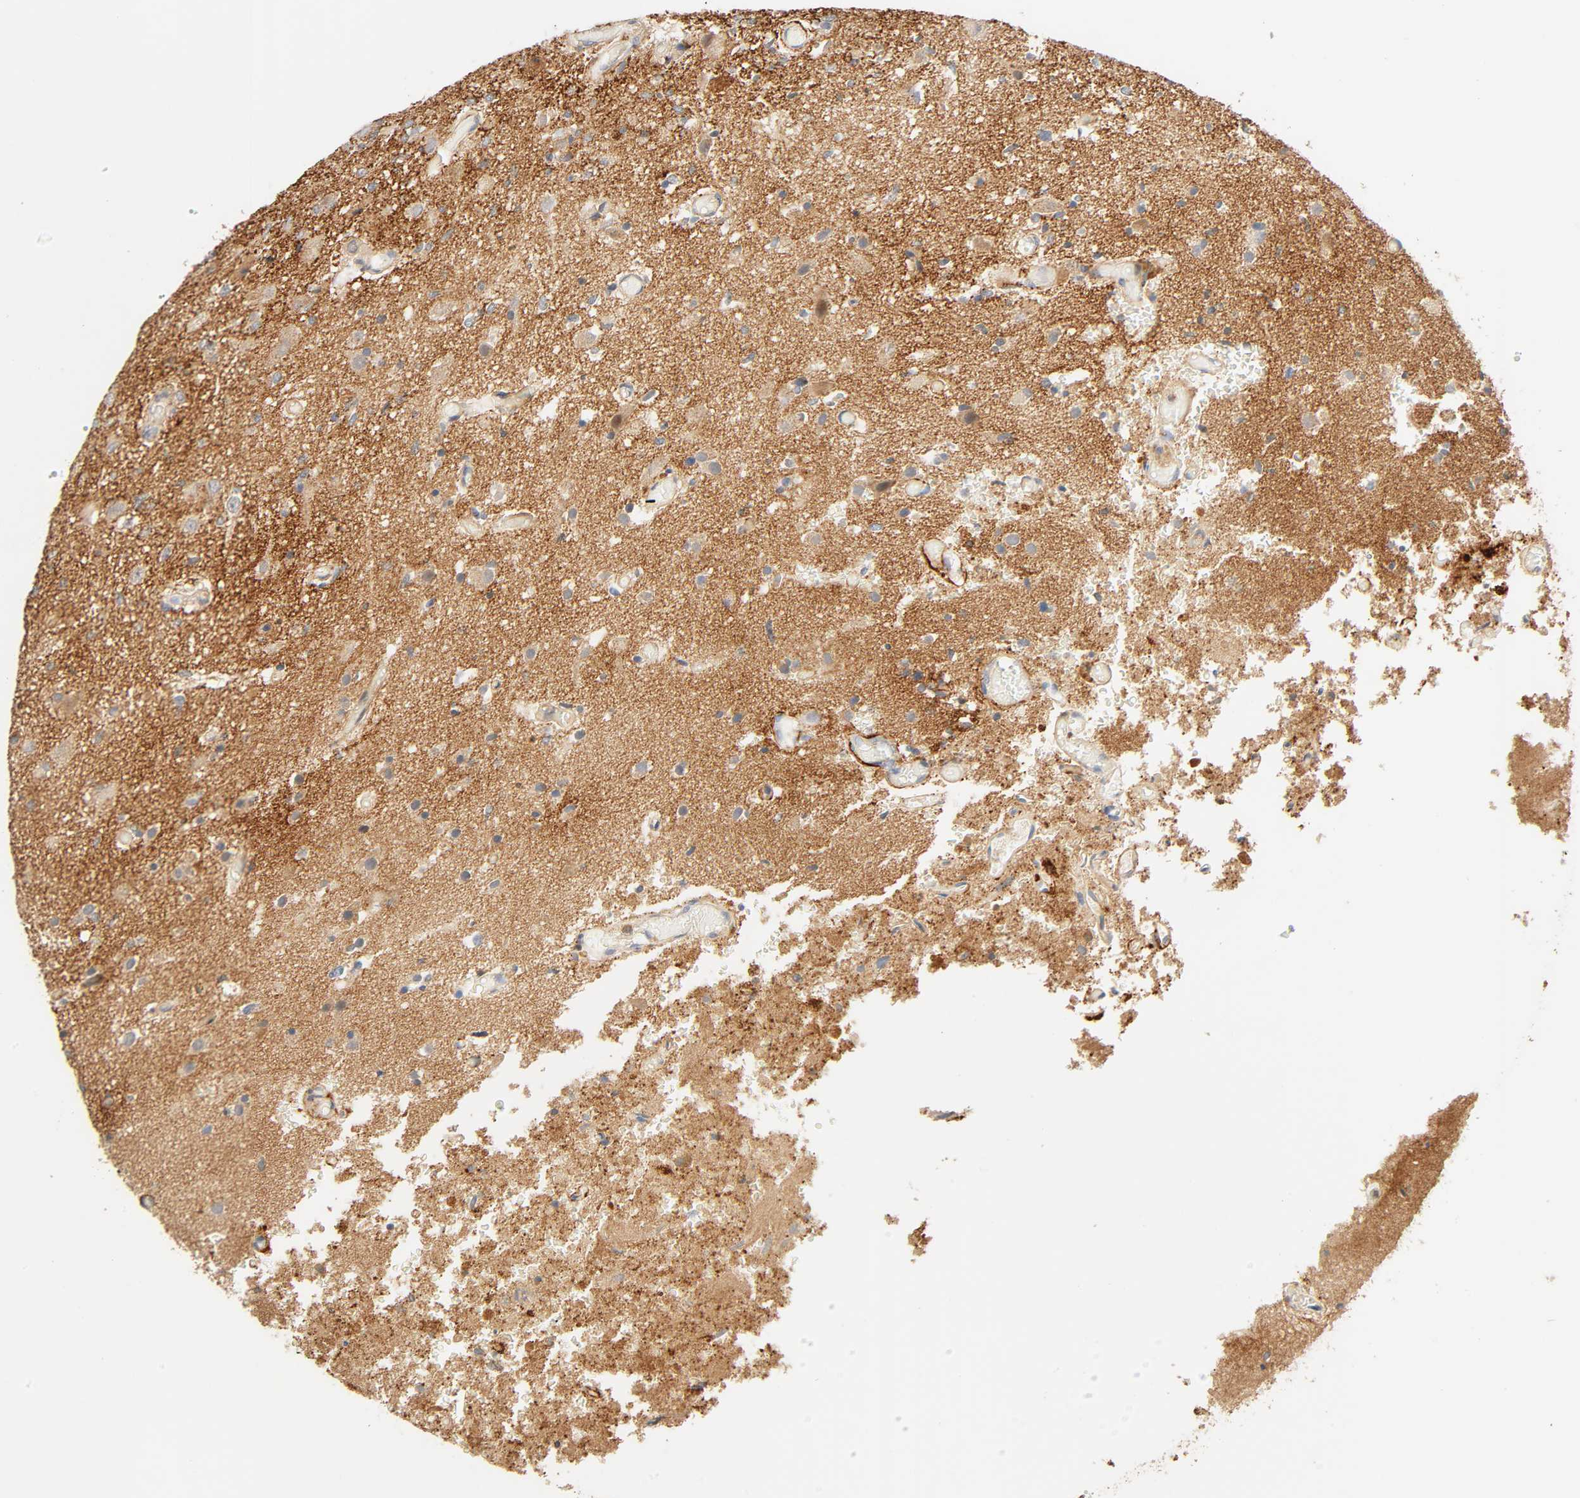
{"staining": {"intensity": "weak", "quantity": "25%-75%", "location": "cytoplasmic/membranous"}, "tissue": "glioma", "cell_type": "Tumor cells", "image_type": "cancer", "snomed": [{"axis": "morphology", "description": "Normal tissue, NOS"}, {"axis": "morphology", "description": "Glioma, malignant, High grade"}, {"axis": "topography", "description": "Cerebral cortex"}], "caption": "Human glioma stained with a protein marker reveals weak staining in tumor cells.", "gene": "CACNA1G", "patient": {"sex": "male", "age": 77}}